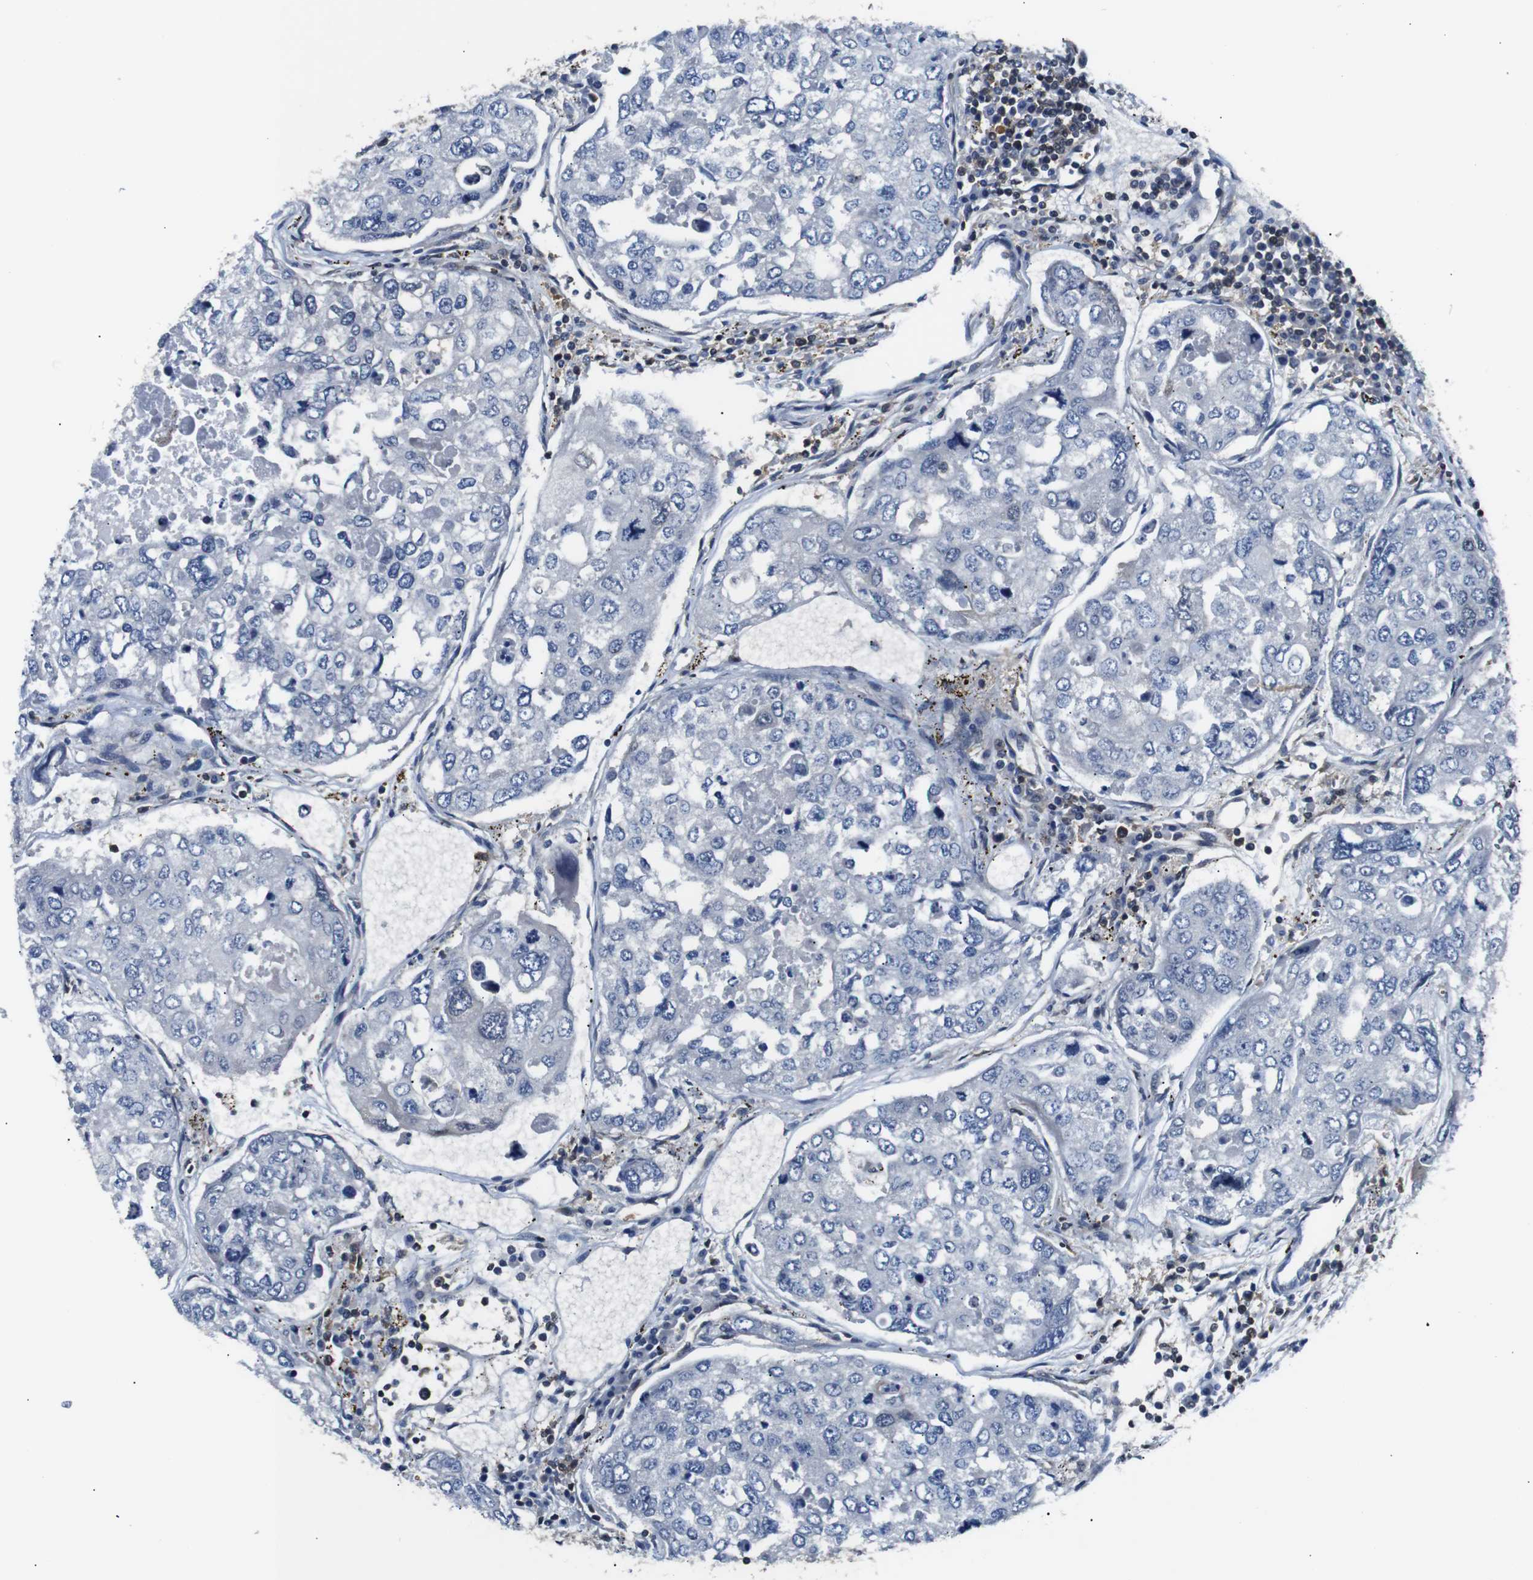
{"staining": {"intensity": "negative", "quantity": "none", "location": "none"}, "tissue": "urothelial cancer", "cell_type": "Tumor cells", "image_type": "cancer", "snomed": [{"axis": "morphology", "description": "Urothelial carcinoma, High grade"}, {"axis": "topography", "description": "Lymph node"}, {"axis": "topography", "description": "Urinary bladder"}], "caption": "Immunohistochemistry (IHC) image of human high-grade urothelial carcinoma stained for a protein (brown), which reveals no expression in tumor cells.", "gene": "UBXN1", "patient": {"sex": "male", "age": 51}}